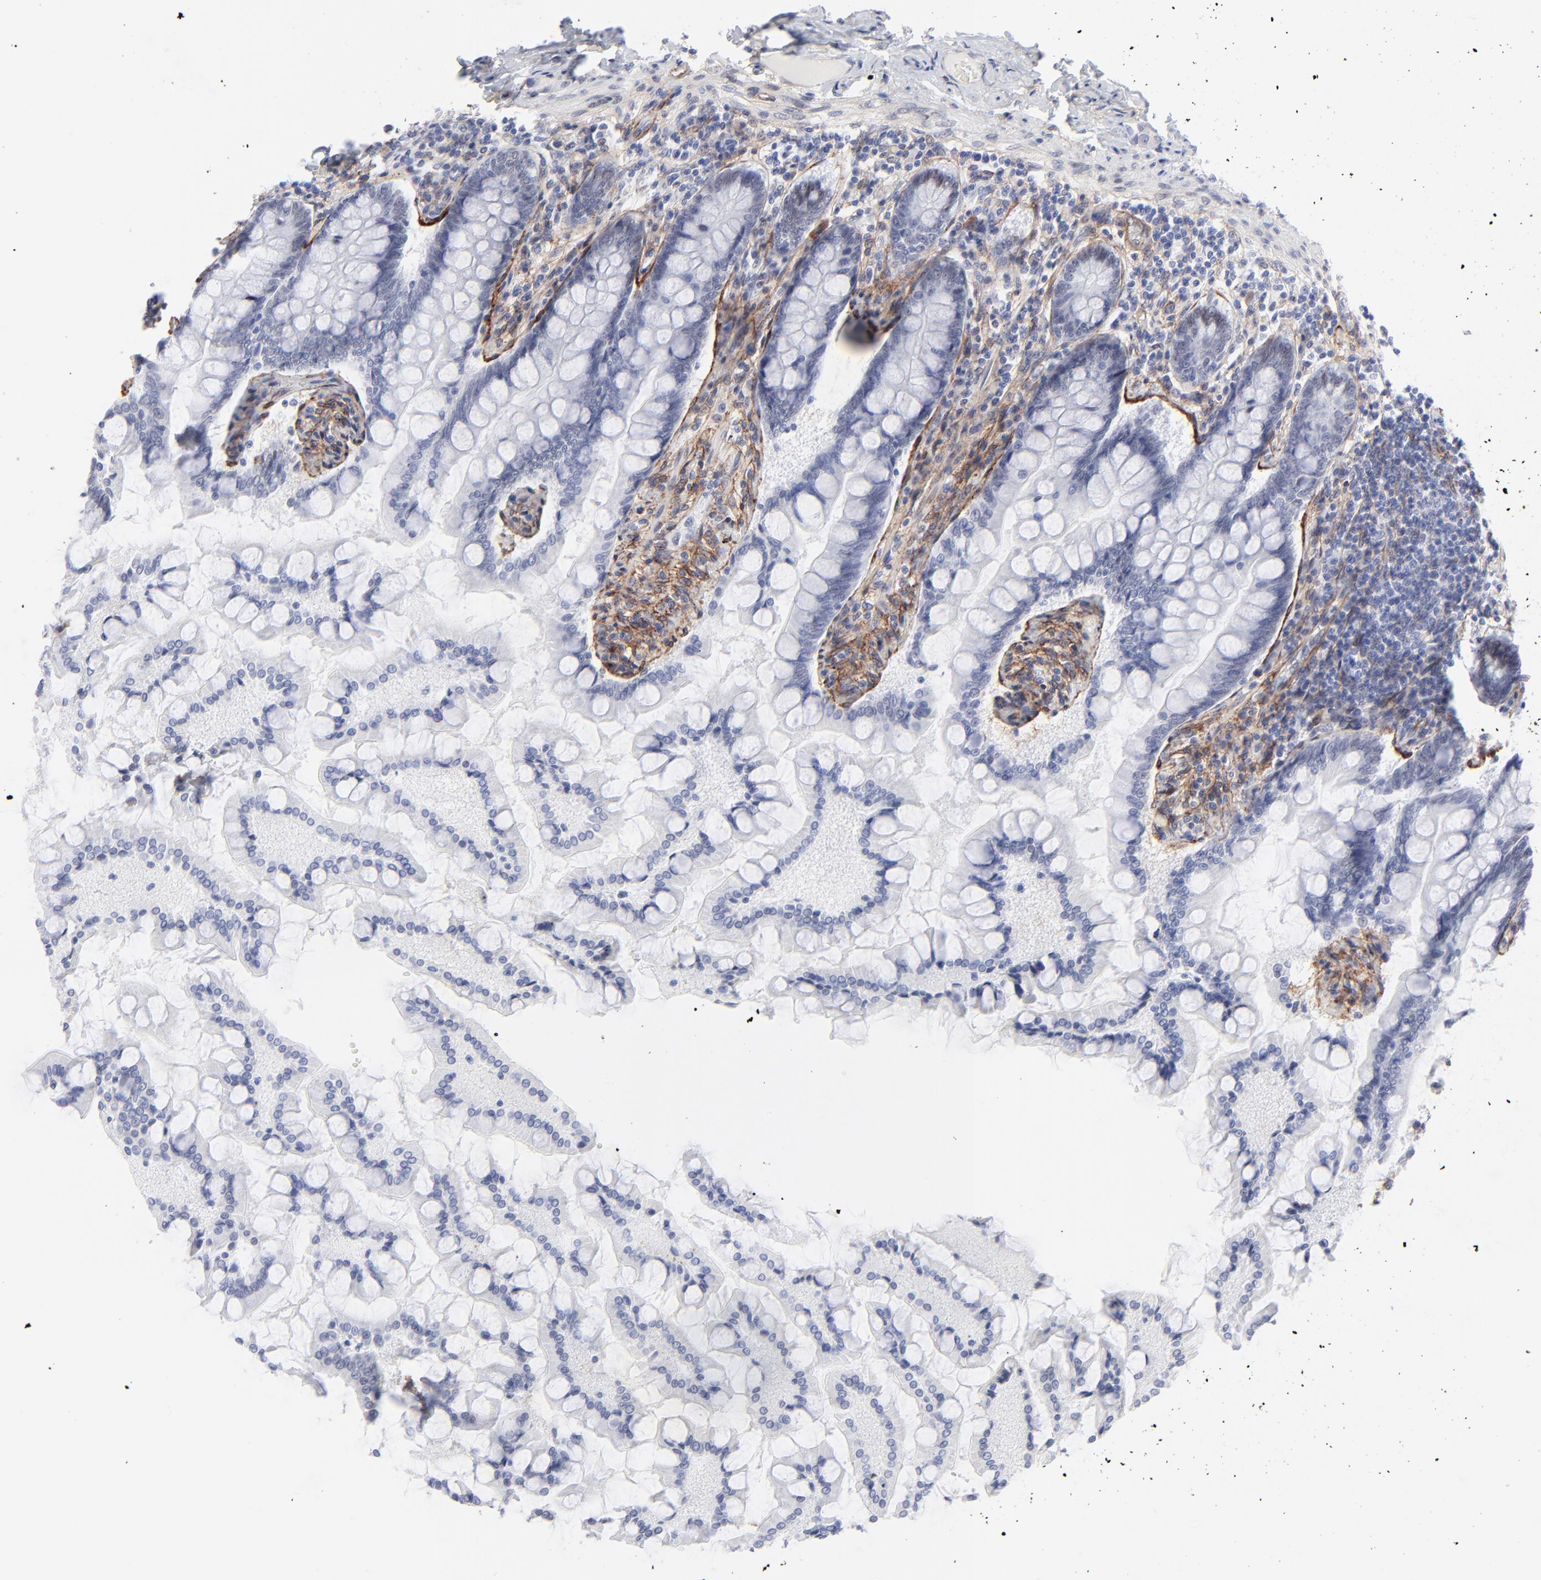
{"staining": {"intensity": "negative", "quantity": "none", "location": "none"}, "tissue": "small intestine", "cell_type": "Glandular cells", "image_type": "normal", "snomed": [{"axis": "morphology", "description": "Normal tissue, NOS"}, {"axis": "topography", "description": "Small intestine"}], "caption": "A histopathology image of human small intestine is negative for staining in glandular cells. (DAB (3,3'-diaminobenzidine) immunohistochemistry, high magnification).", "gene": "PDGFRB", "patient": {"sex": "male", "age": 41}}